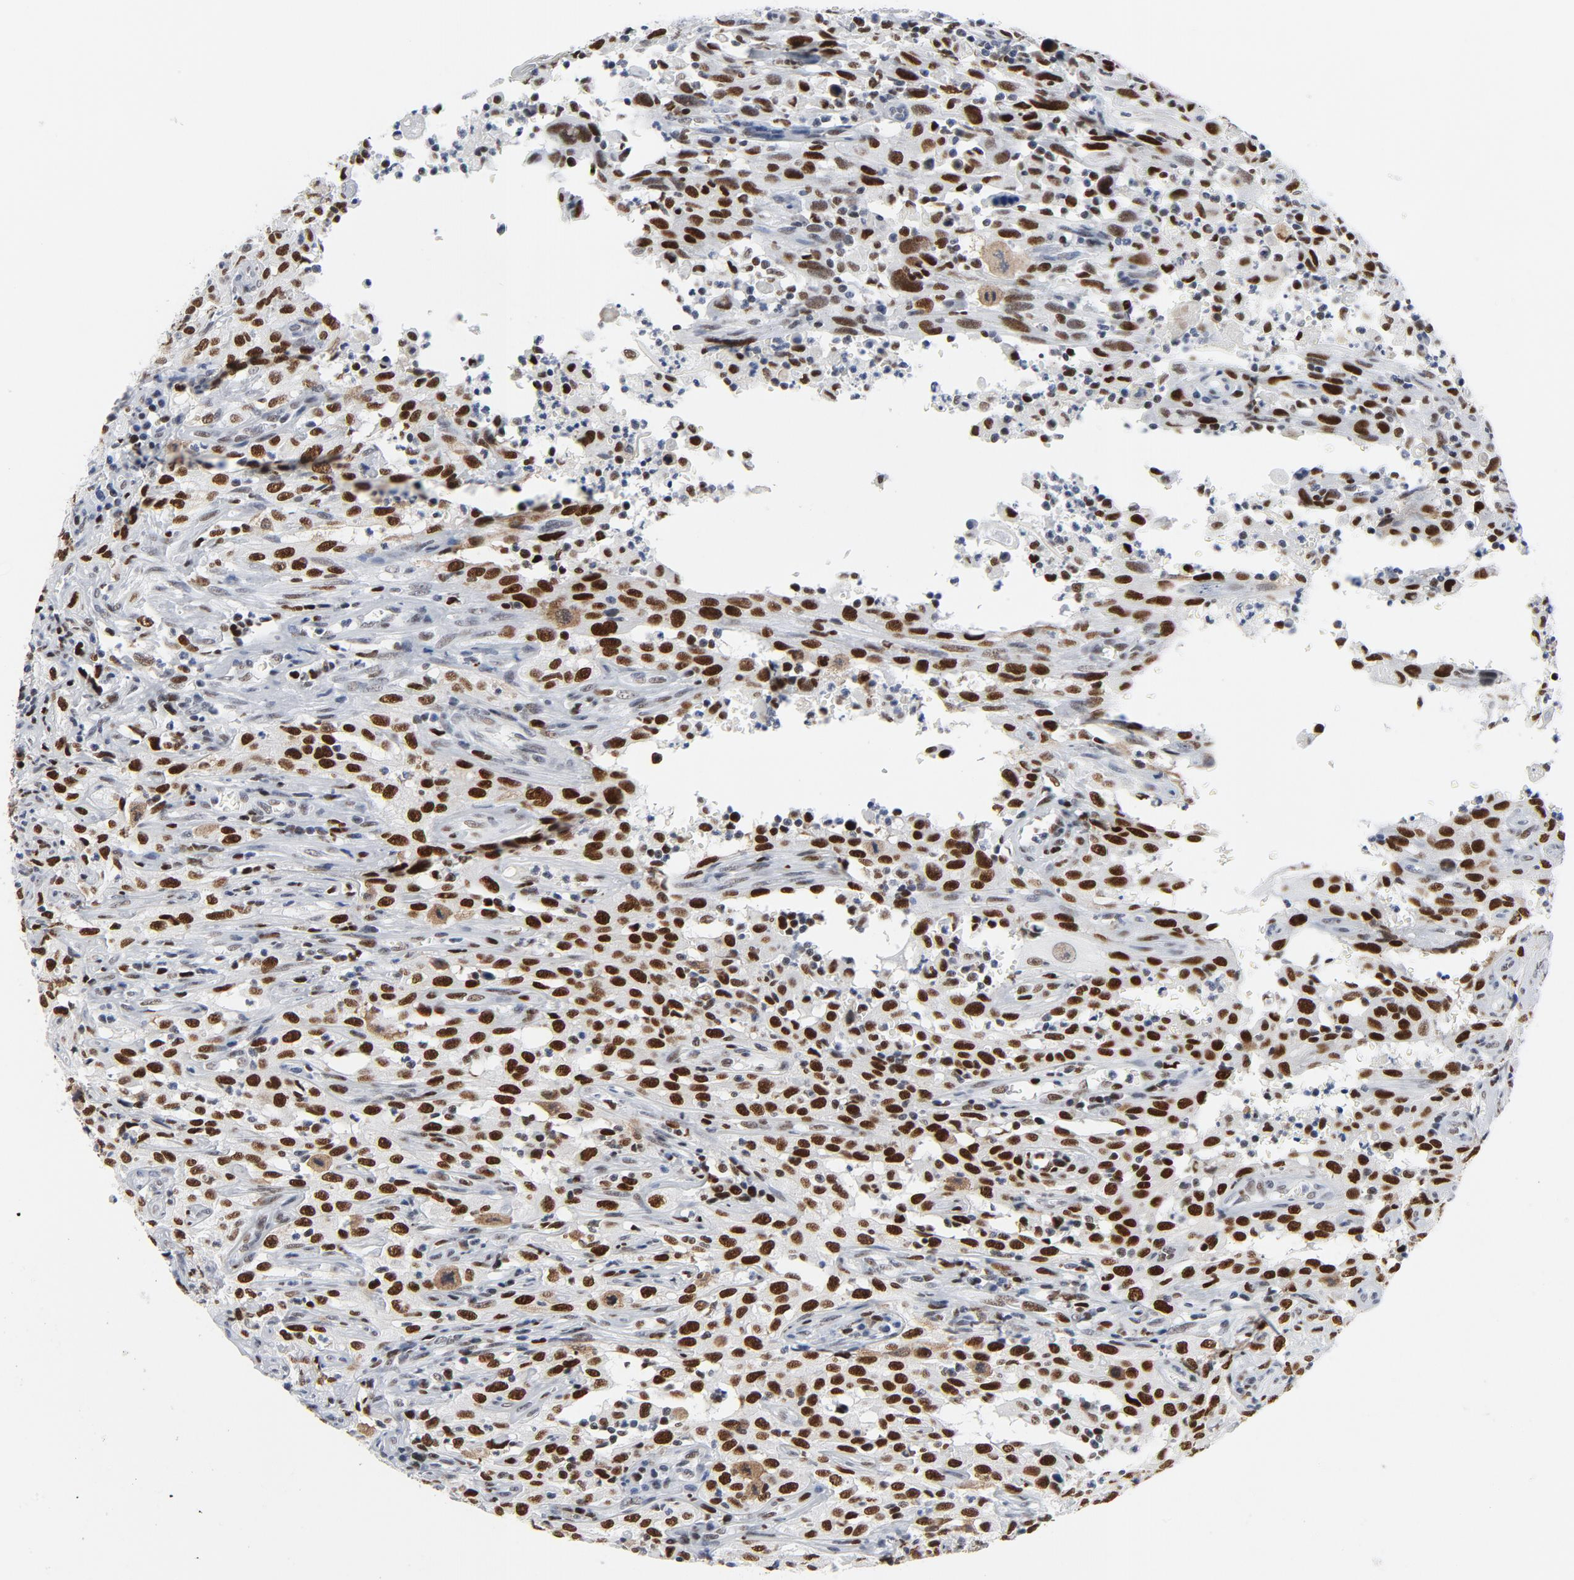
{"staining": {"intensity": "strong", "quantity": ">75%", "location": "nuclear"}, "tissue": "head and neck cancer", "cell_type": "Tumor cells", "image_type": "cancer", "snomed": [{"axis": "morphology", "description": "Squamous cell carcinoma, NOS"}, {"axis": "topography", "description": "Oral tissue"}, {"axis": "topography", "description": "Head-Neck"}], "caption": "A brown stain labels strong nuclear expression of a protein in squamous cell carcinoma (head and neck) tumor cells.", "gene": "POLD1", "patient": {"sex": "female", "age": 76}}